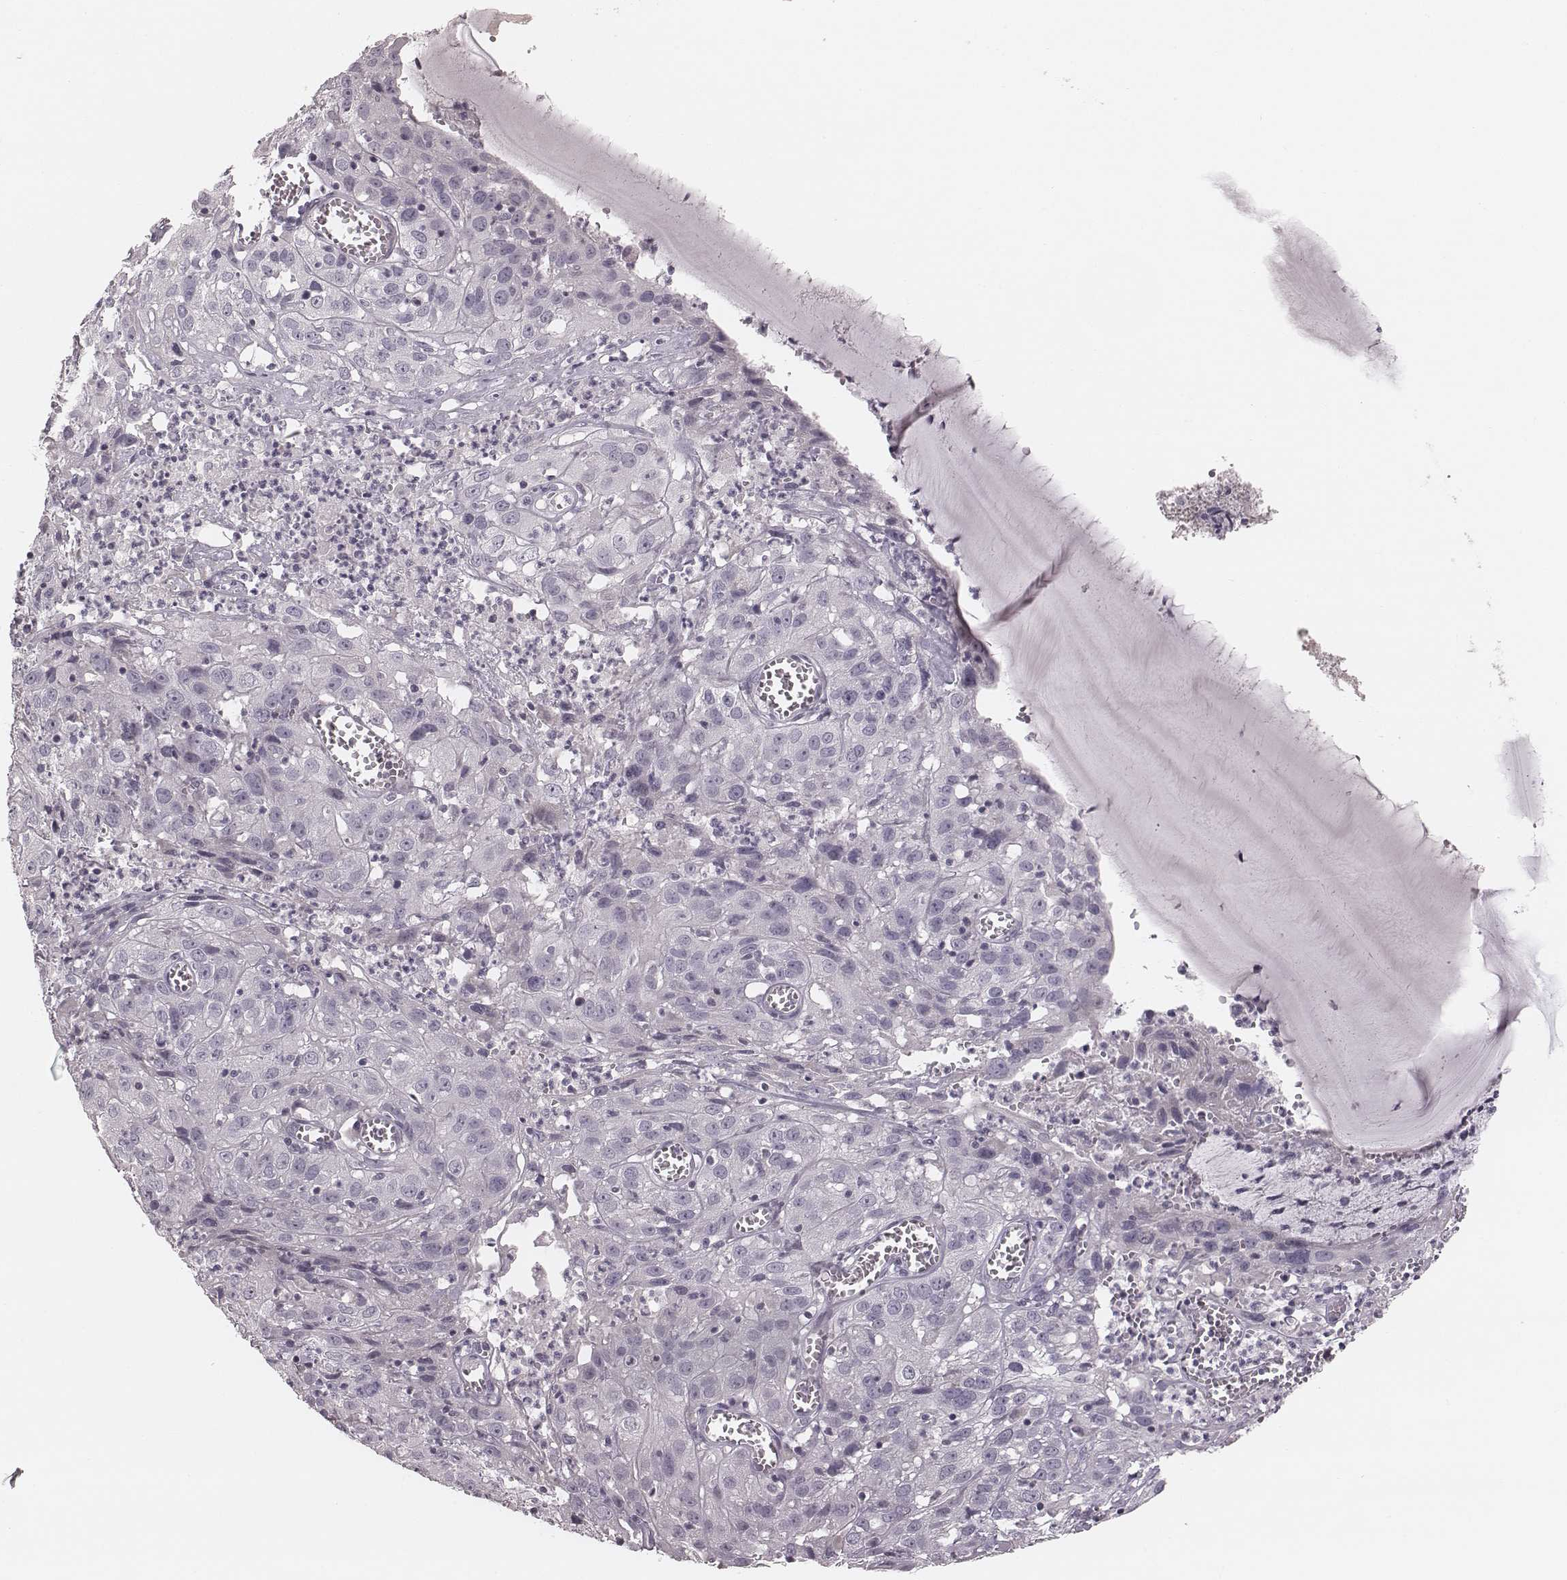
{"staining": {"intensity": "negative", "quantity": "none", "location": "none"}, "tissue": "cervical cancer", "cell_type": "Tumor cells", "image_type": "cancer", "snomed": [{"axis": "morphology", "description": "Squamous cell carcinoma, NOS"}, {"axis": "topography", "description": "Cervix"}], "caption": "DAB immunohistochemical staining of cervical cancer (squamous cell carcinoma) shows no significant staining in tumor cells.", "gene": "S100Z", "patient": {"sex": "female", "age": 32}}